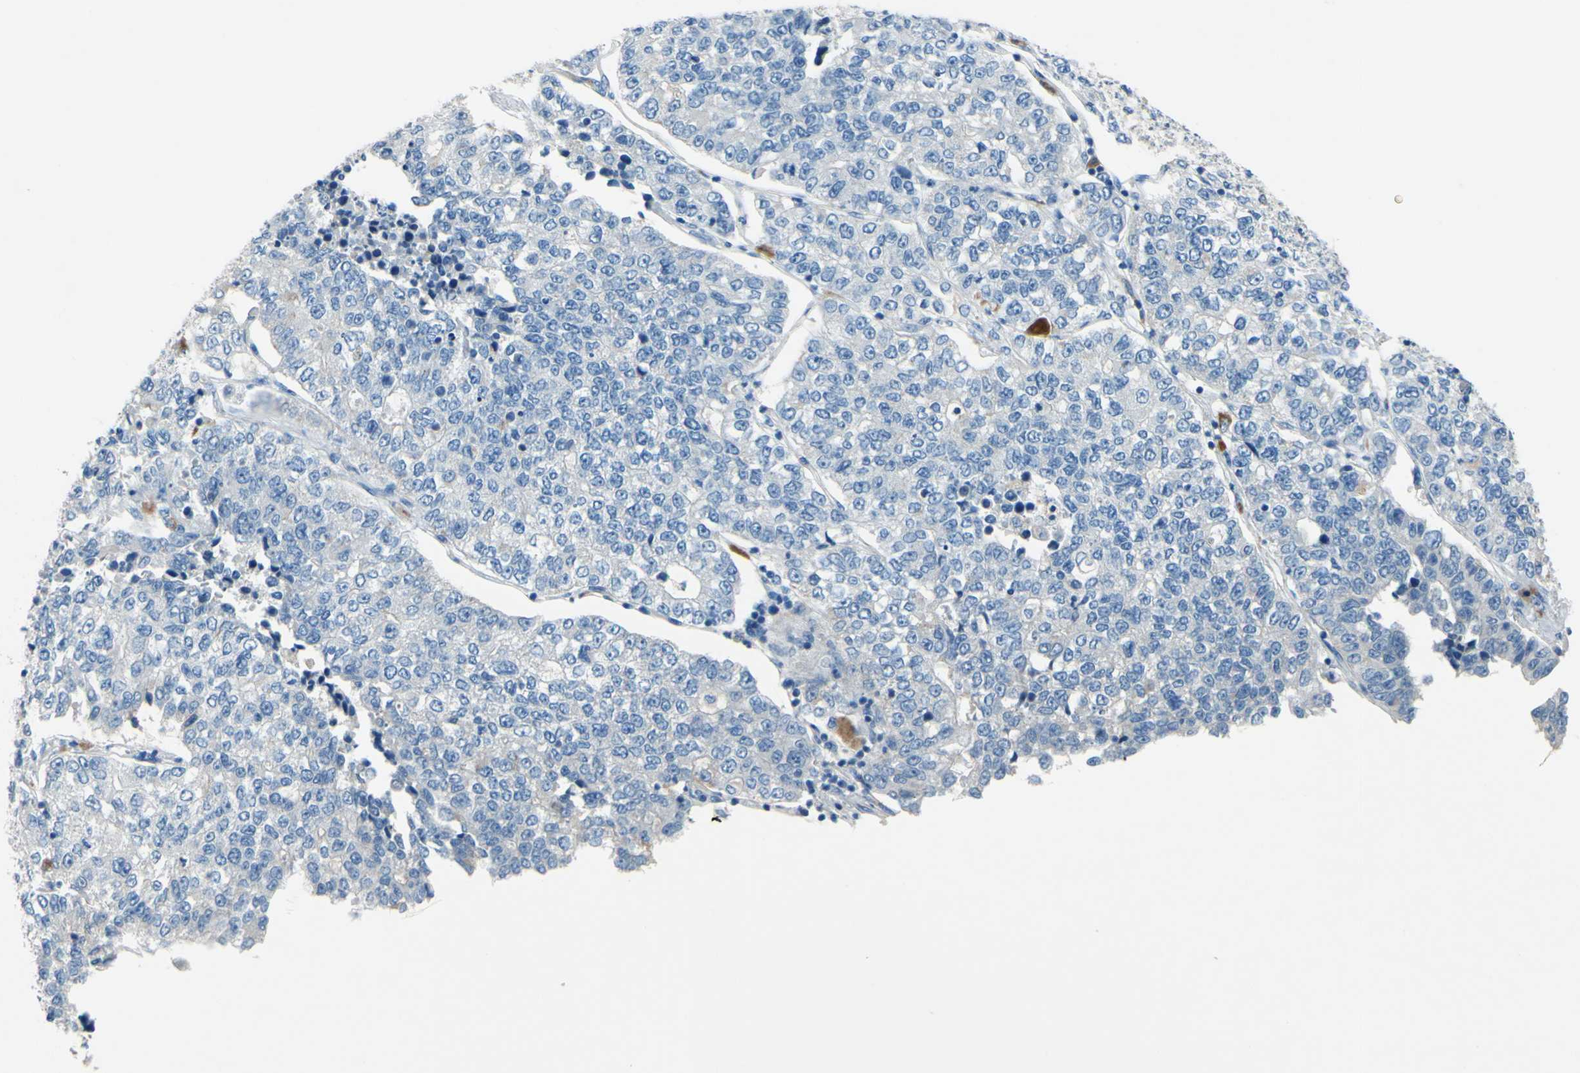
{"staining": {"intensity": "negative", "quantity": "none", "location": "none"}, "tissue": "lung cancer", "cell_type": "Tumor cells", "image_type": "cancer", "snomed": [{"axis": "morphology", "description": "Adenocarcinoma, NOS"}, {"axis": "topography", "description": "Lung"}], "caption": "A high-resolution image shows IHC staining of lung cancer, which reveals no significant staining in tumor cells.", "gene": "CDH10", "patient": {"sex": "male", "age": 49}}